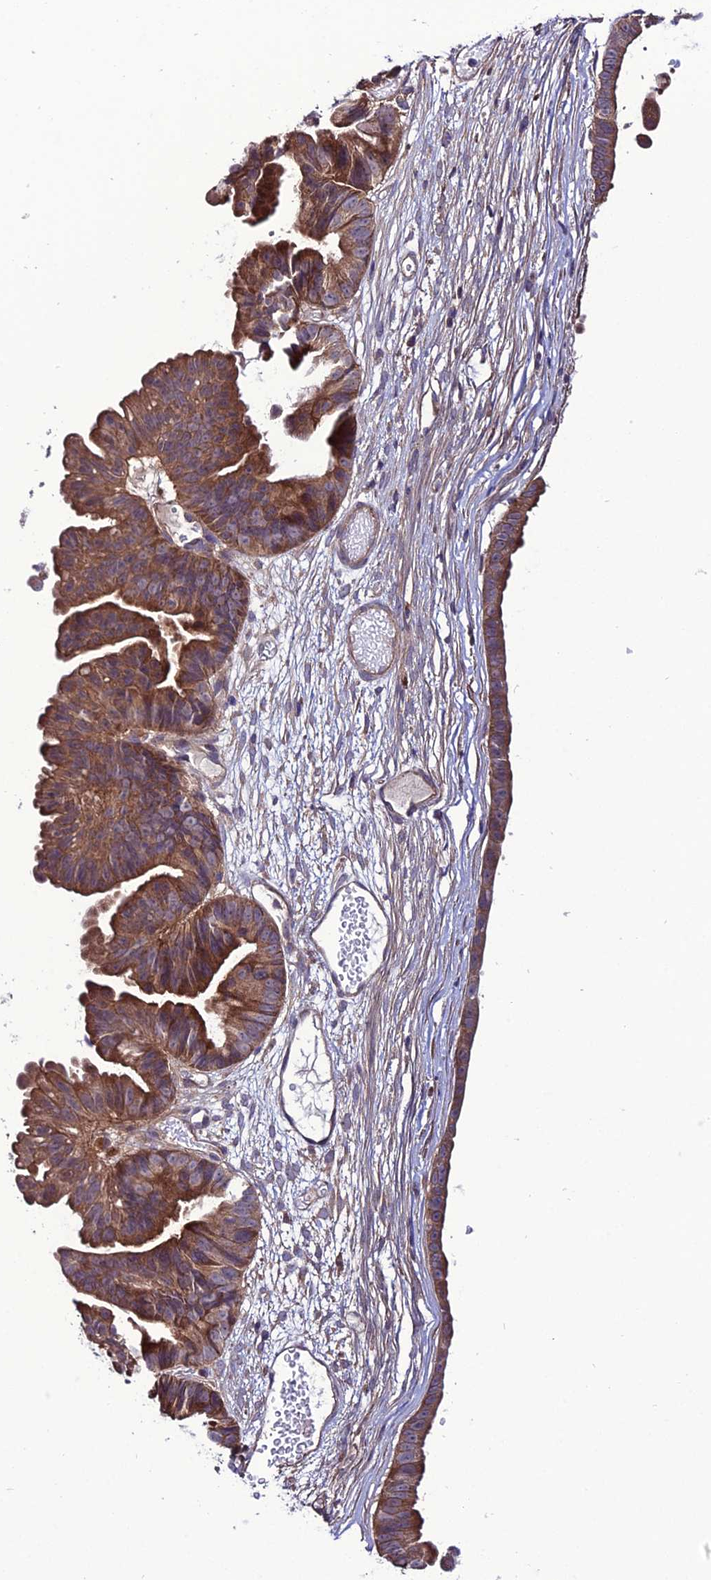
{"staining": {"intensity": "strong", "quantity": ">75%", "location": "cytoplasmic/membranous"}, "tissue": "ovarian cancer", "cell_type": "Tumor cells", "image_type": "cancer", "snomed": [{"axis": "morphology", "description": "Cystadenocarcinoma, mucinous, NOS"}, {"axis": "topography", "description": "Ovary"}], "caption": "DAB immunohistochemical staining of human ovarian cancer (mucinous cystadenocarcinoma) displays strong cytoplasmic/membranous protein positivity in about >75% of tumor cells.", "gene": "PPIL3", "patient": {"sex": "female", "age": 61}}